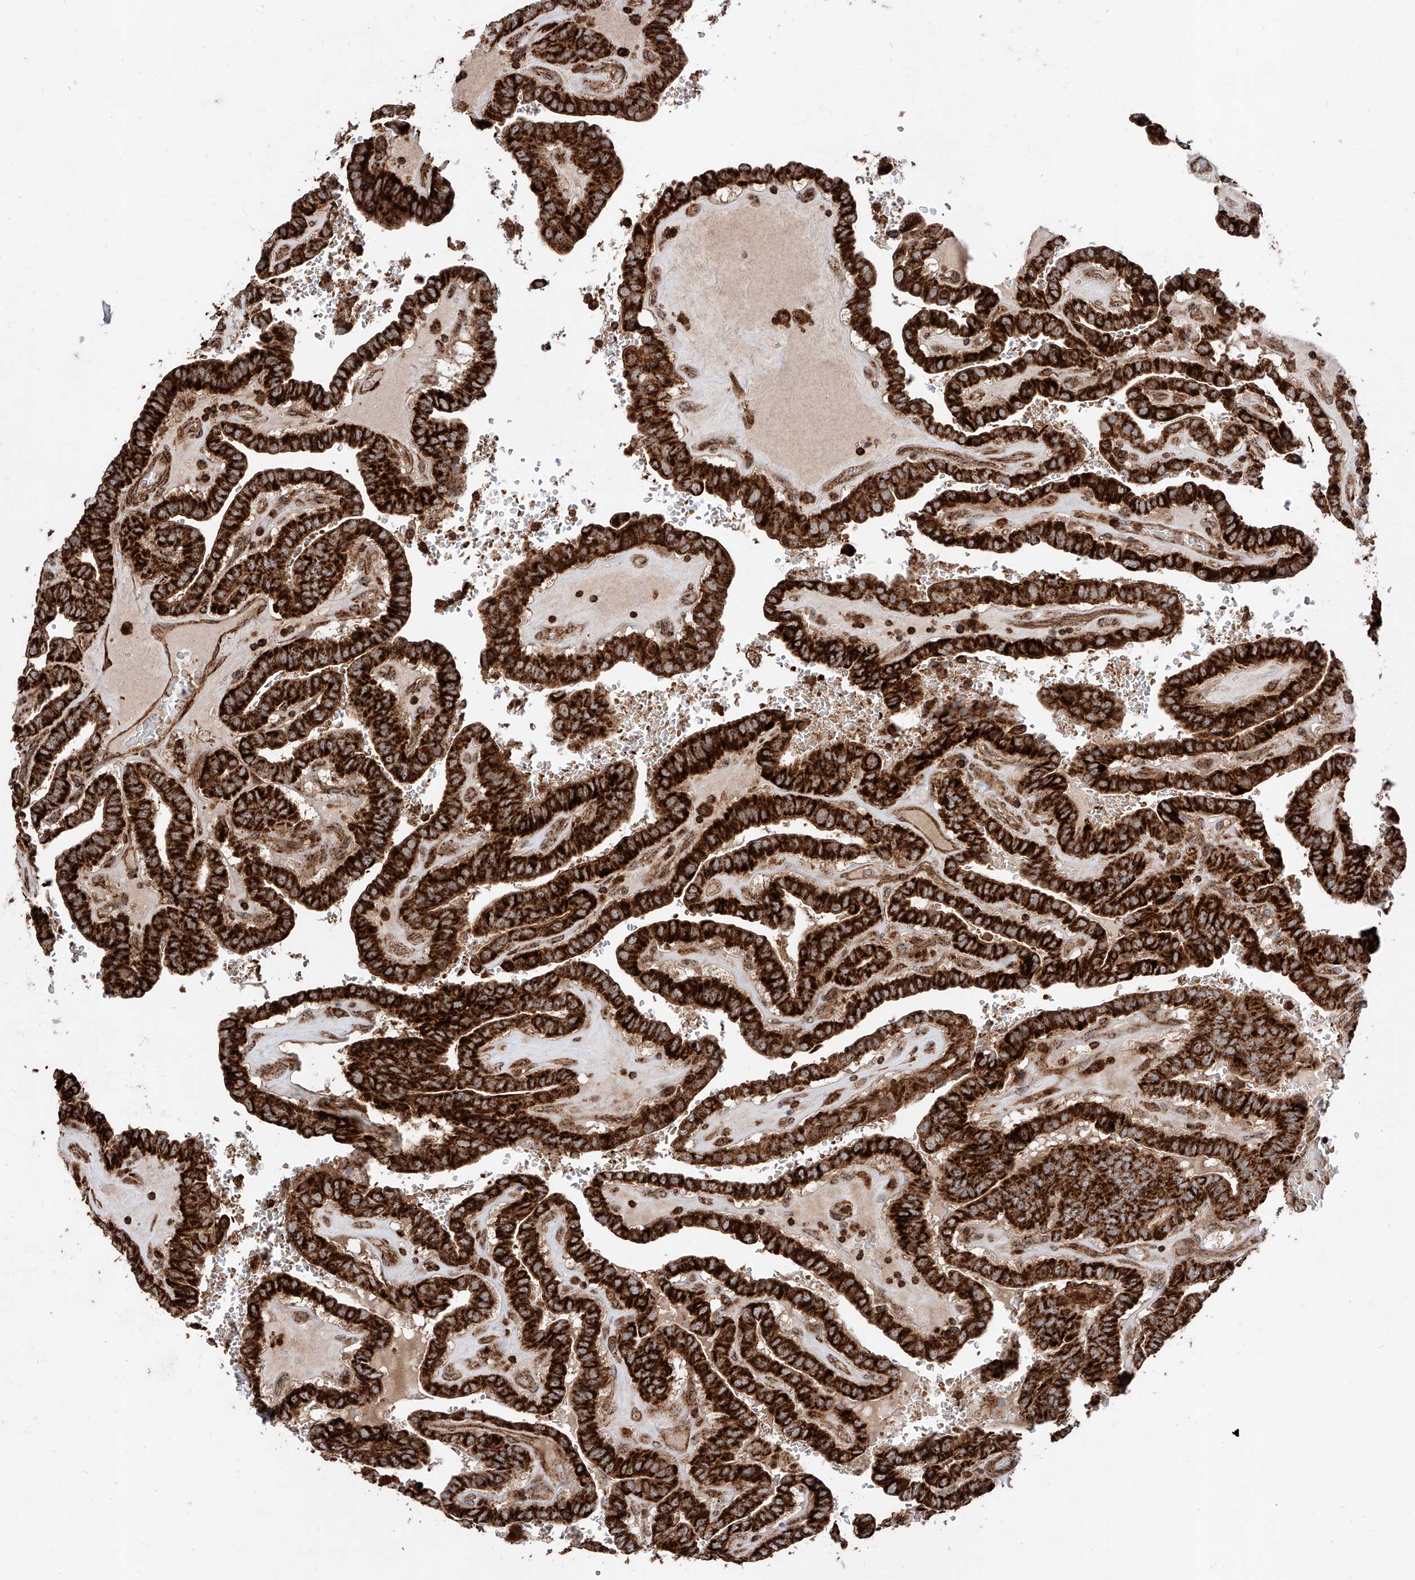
{"staining": {"intensity": "strong", "quantity": ">75%", "location": "cytoplasmic/membranous"}, "tissue": "thyroid cancer", "cell_type": "Tumor cells", "image_type": "cancer", "snomed": [{"axis": "morphology", "description": "Papillary adenocarcinoma, NOS"}, {"axis": "topography", "description": "Thyroid gland"}], "caption": "Thyroid cancer (papillary adenocarcinoma) stained for a protein shows strong cytoplasmic/membranous positivity in tumor cells. The protein of interest is stained brown, and the nuclei are stained in blue (DAB (3,3'-diaminobenzidine) IHC with brightfield microscopy, high magnification).", "gene": "PISD", "patient": {"sex": "male", "age": 77}}